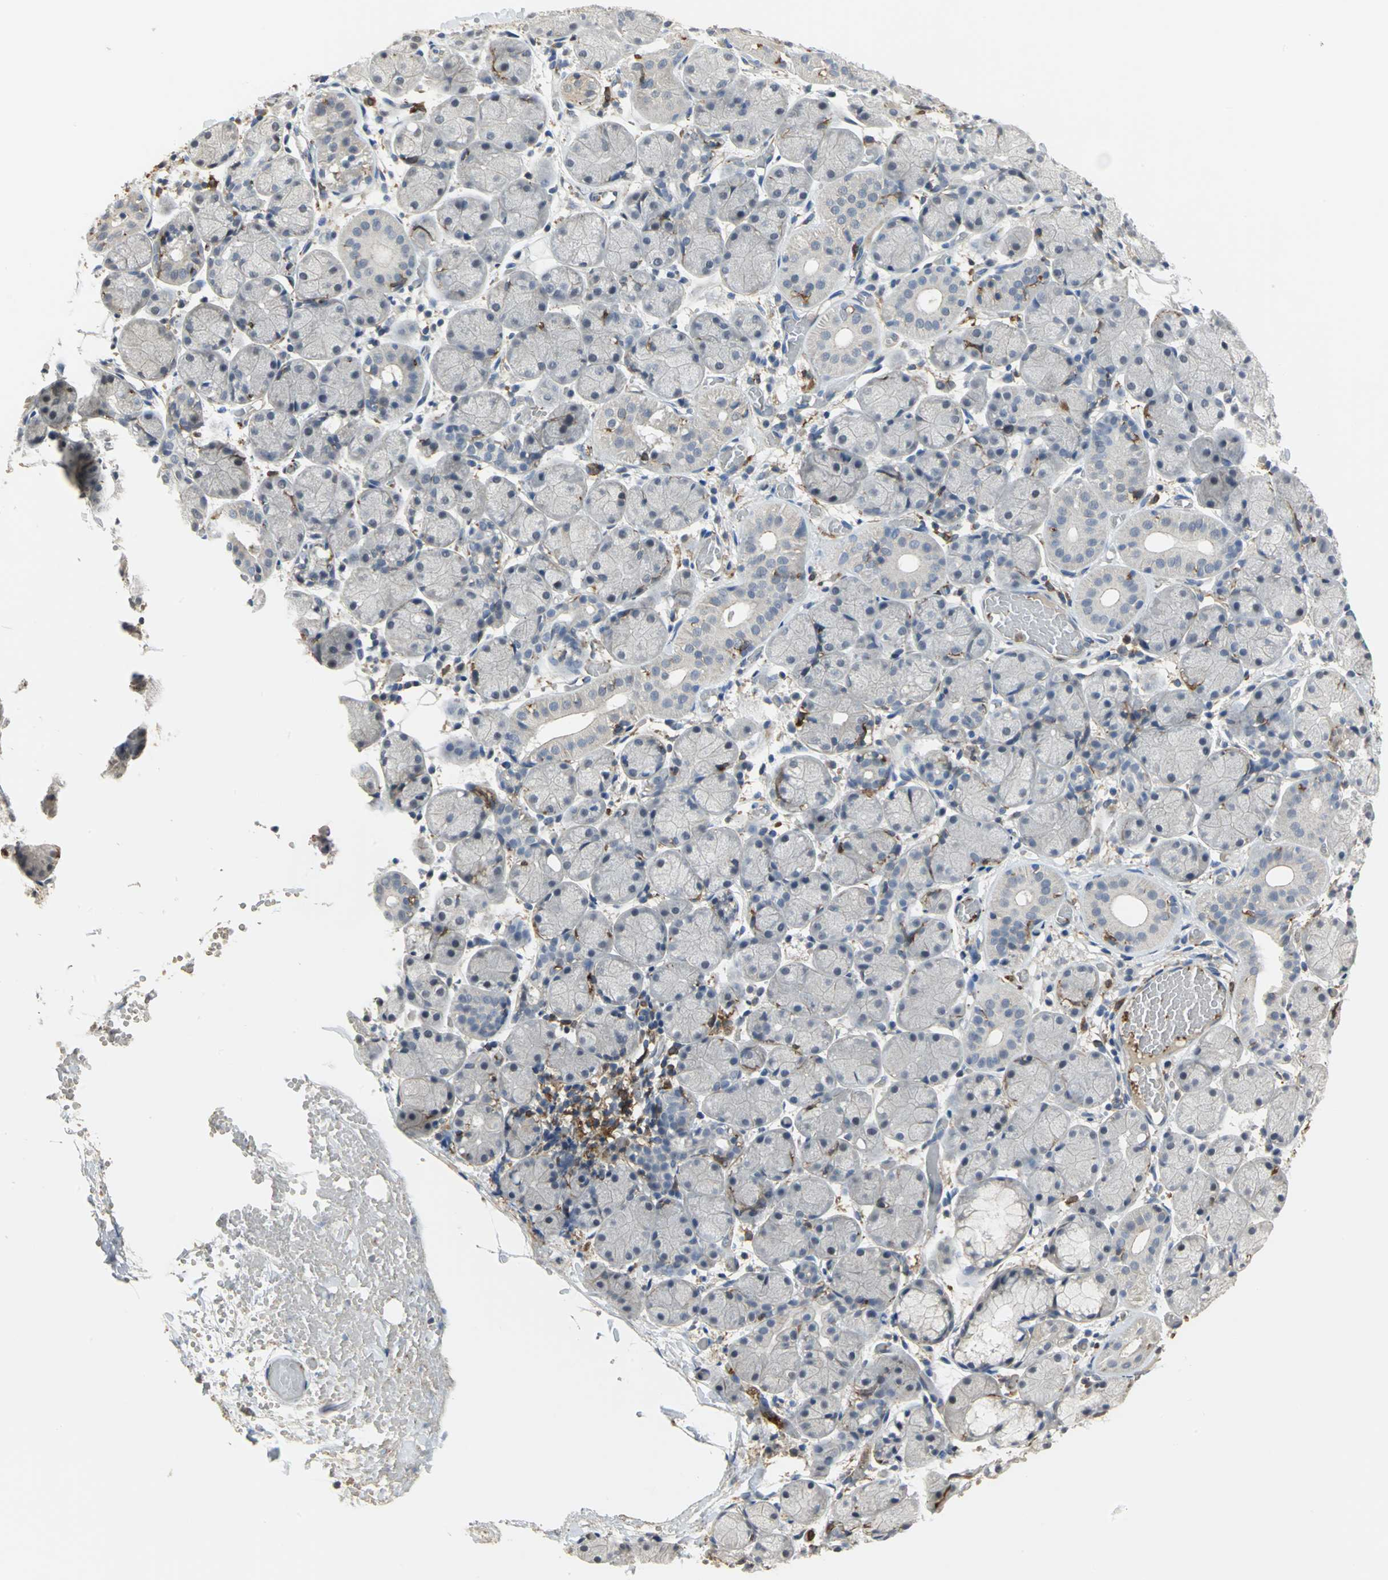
{"staining": {"intensity": "negative", "quantity": "none", "location": "none"}, "tissue": "salivary gland", "cell_type": "Glandular cells", "image_type": "normal", "snomed": [{"axis": "morphology", "description": "Normal tissue, NOS"}, {"axis": "topography", "description": "Salivary gland"}], "caption": "IHC micrograph of benign salivary gland: human salivary gland stained with DAB (3,3'-diaminobenzidine) reveals no significant protein staining in glandular cells. (DAB (3,3'-diaminobenzidine) immunohistochemistry (IHC) with hematoxylin counter stain).", "gene": "SKAP2", "patient": {"sex": "female", "age": 24}}